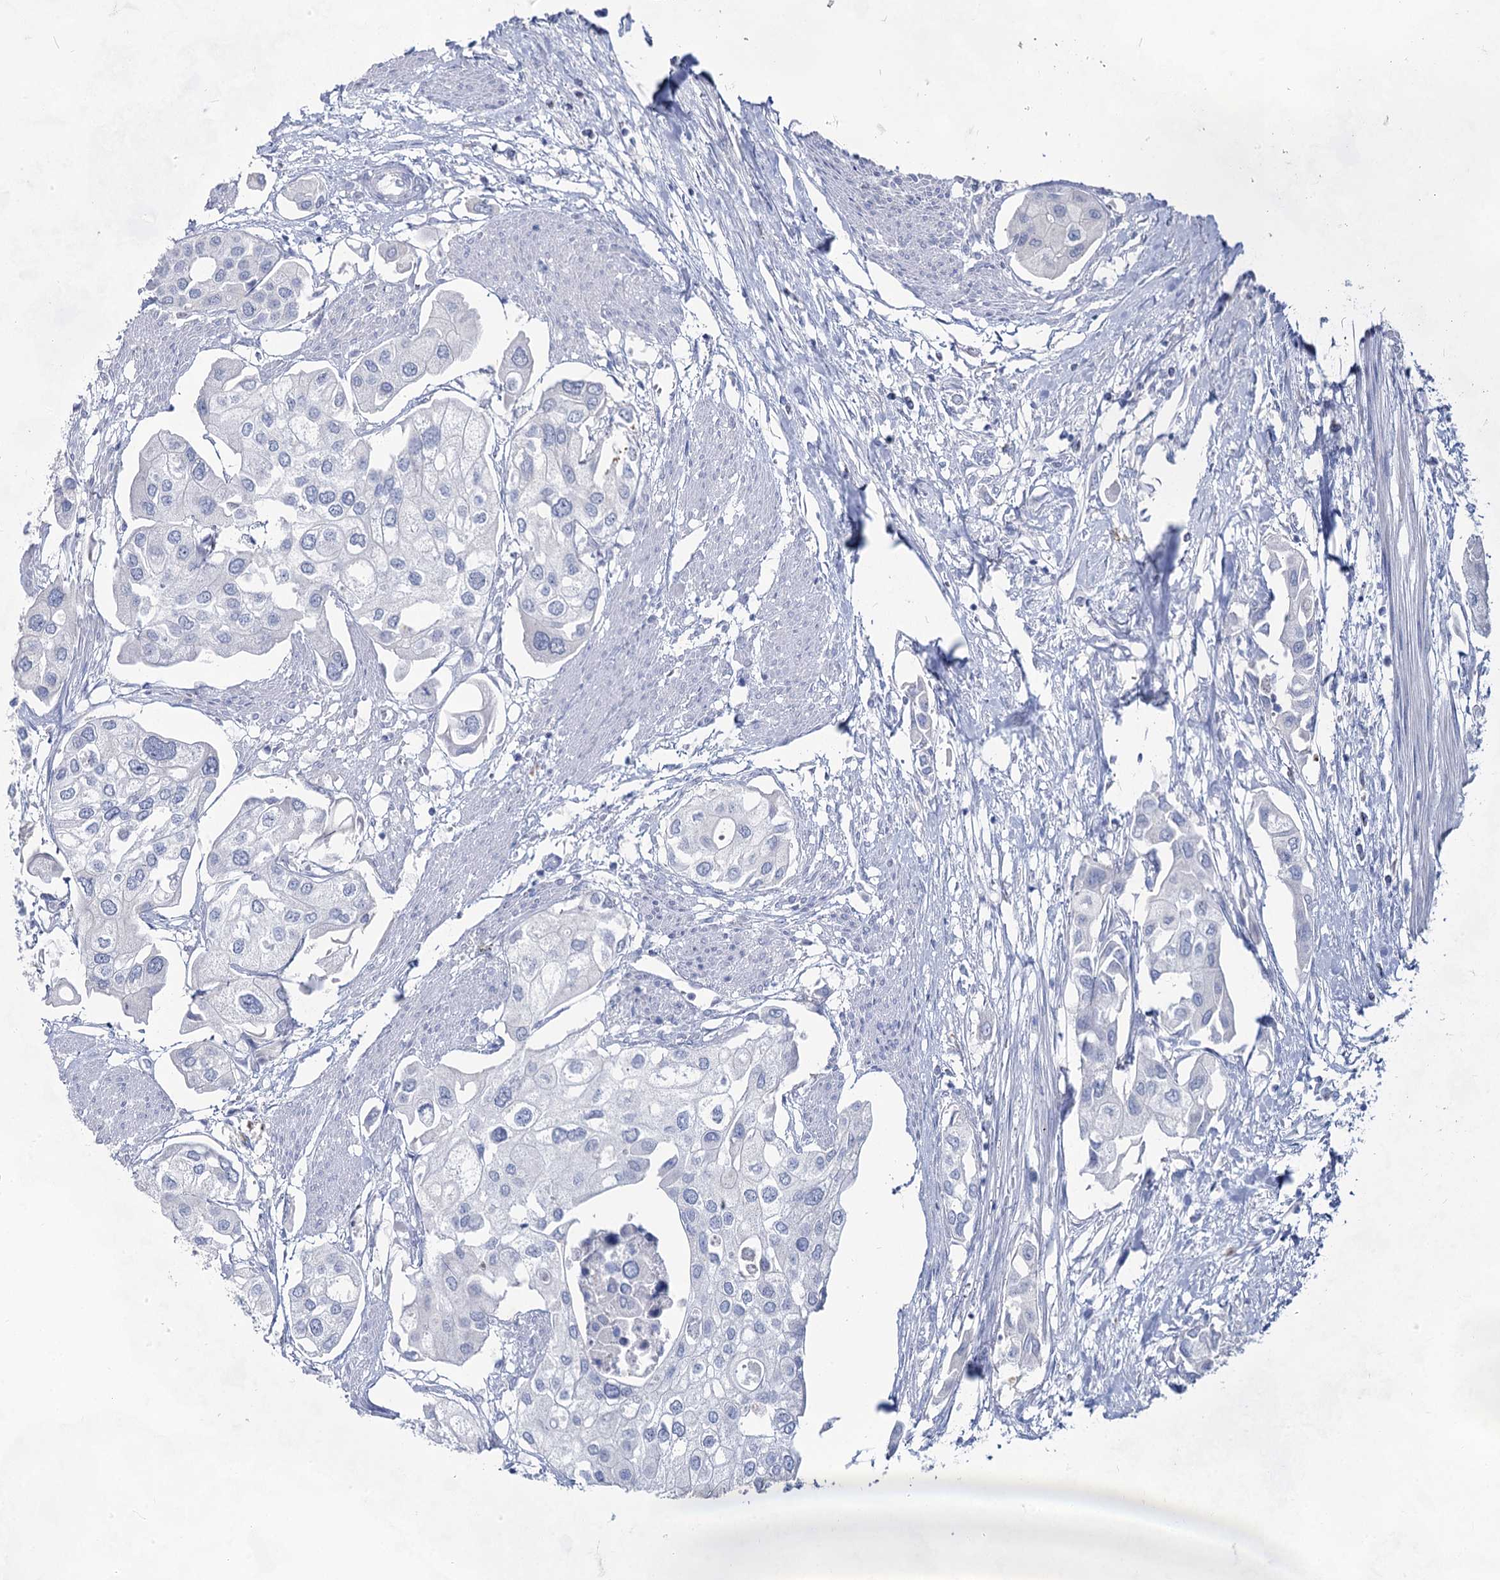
{"staining": {"intensity": "negative", "quantity": "none", "location": "none"}, "tissue": "urothelial cancer", "cell_type": "Tumor cells", "image_type": "cancer", "snomed": [{"axis": "morphology", "description": "Urothelial carcinoma, High grade"}, {"axis": "topography", "description": "Urinary bladder"}], "caption": "Human urothelial cancer stained for a protein using immunohistochemistry displays no staining in tumor cells.", "gene": "ACRV1", "patient": {"sex": "male", "age": 64}}